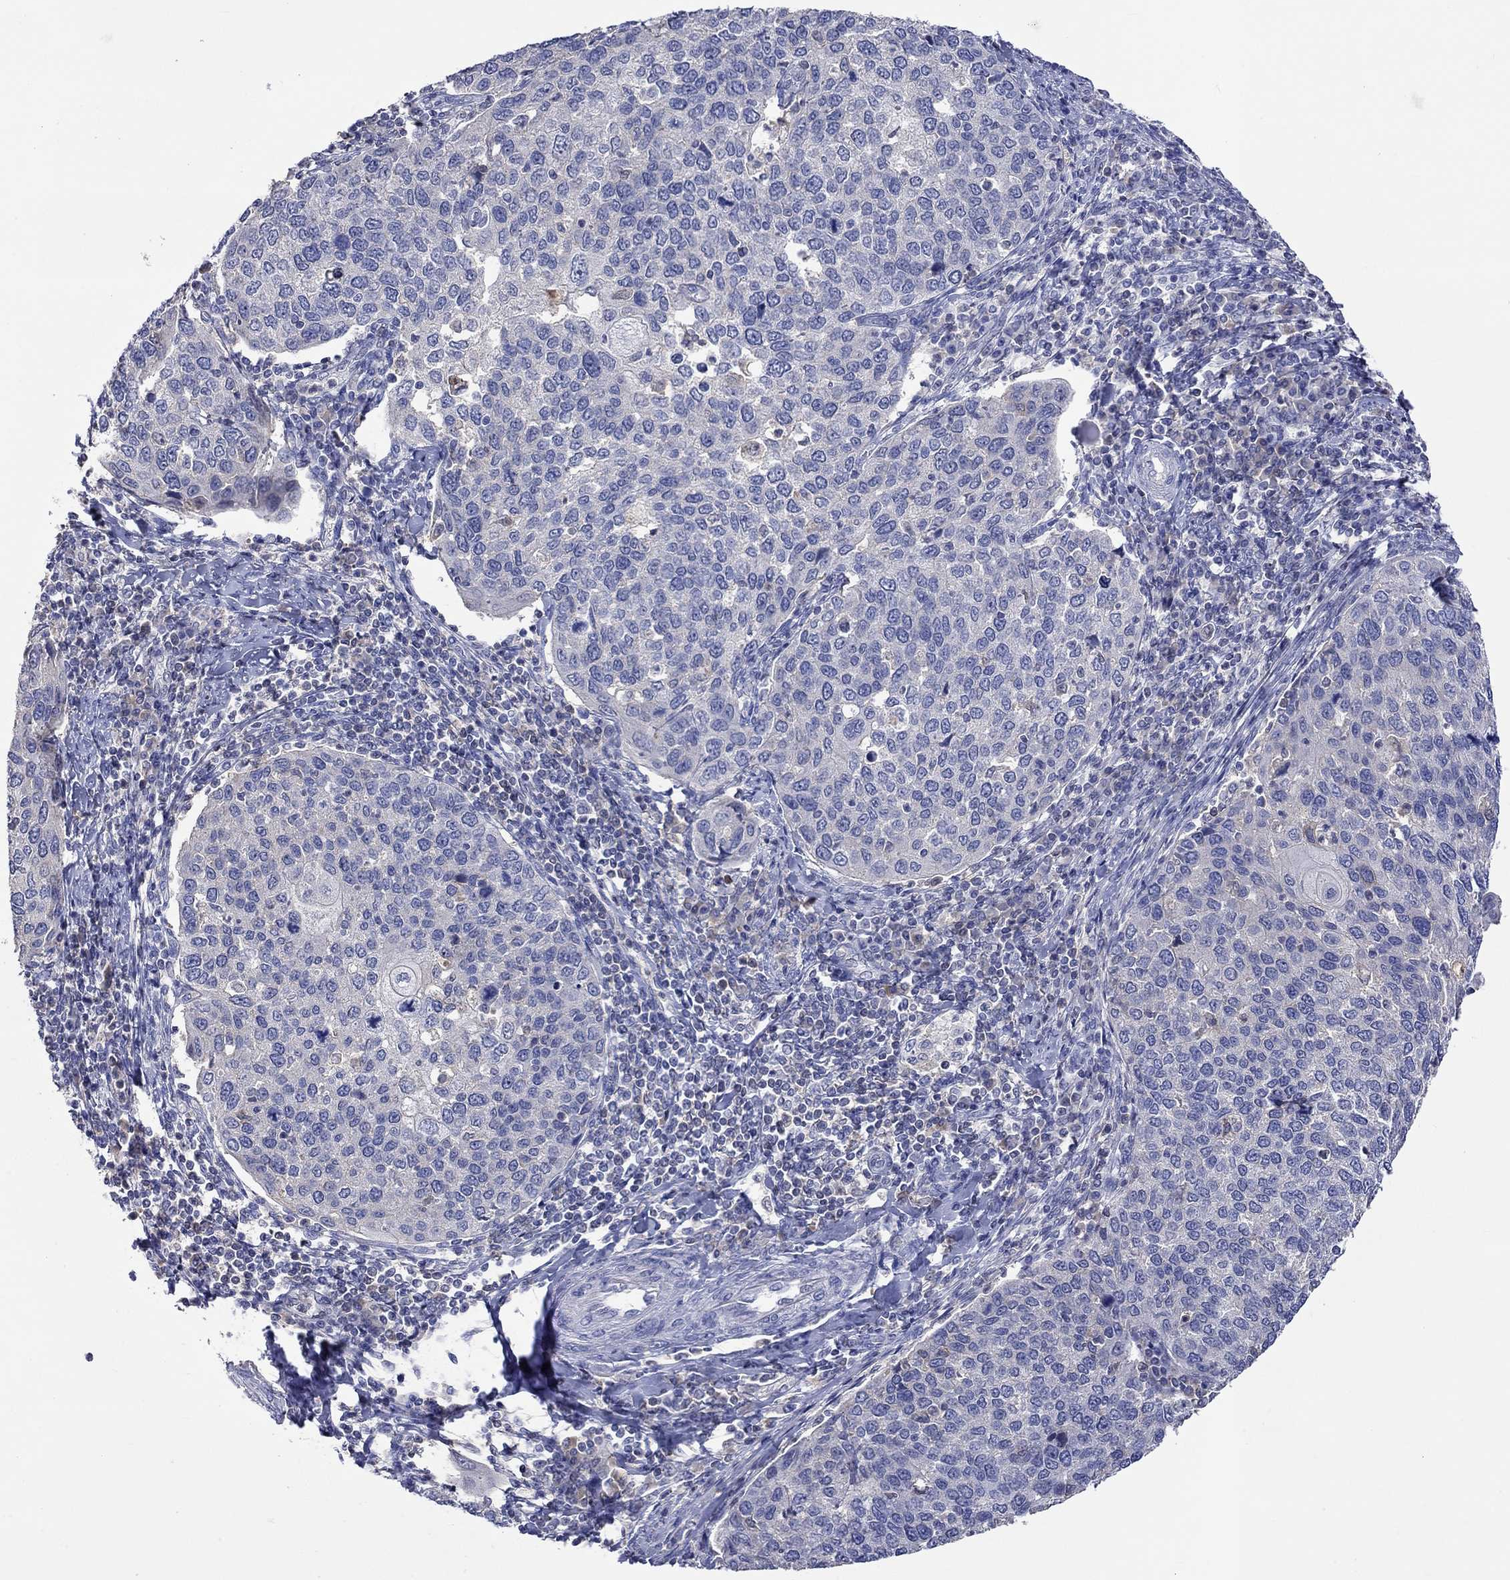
{"staining": {"intensity": "negative", "quantity": "none", "location": "none"}, "tissue": "cervical cancer", "cell_type": "Tumor cells", "image_type": "cancer", "snomed": [{"axis": "morphology", "description": "Squamous cell carcinoma, NOS"}, {"axis": "topography", "description": "Cervix"}], "caption": "The histopathology image displays no staining of tumor cells in cervical squamous cell carcinoma.", "gene": "LRFN4", "patient": {"sex": "female", "age": 54}}